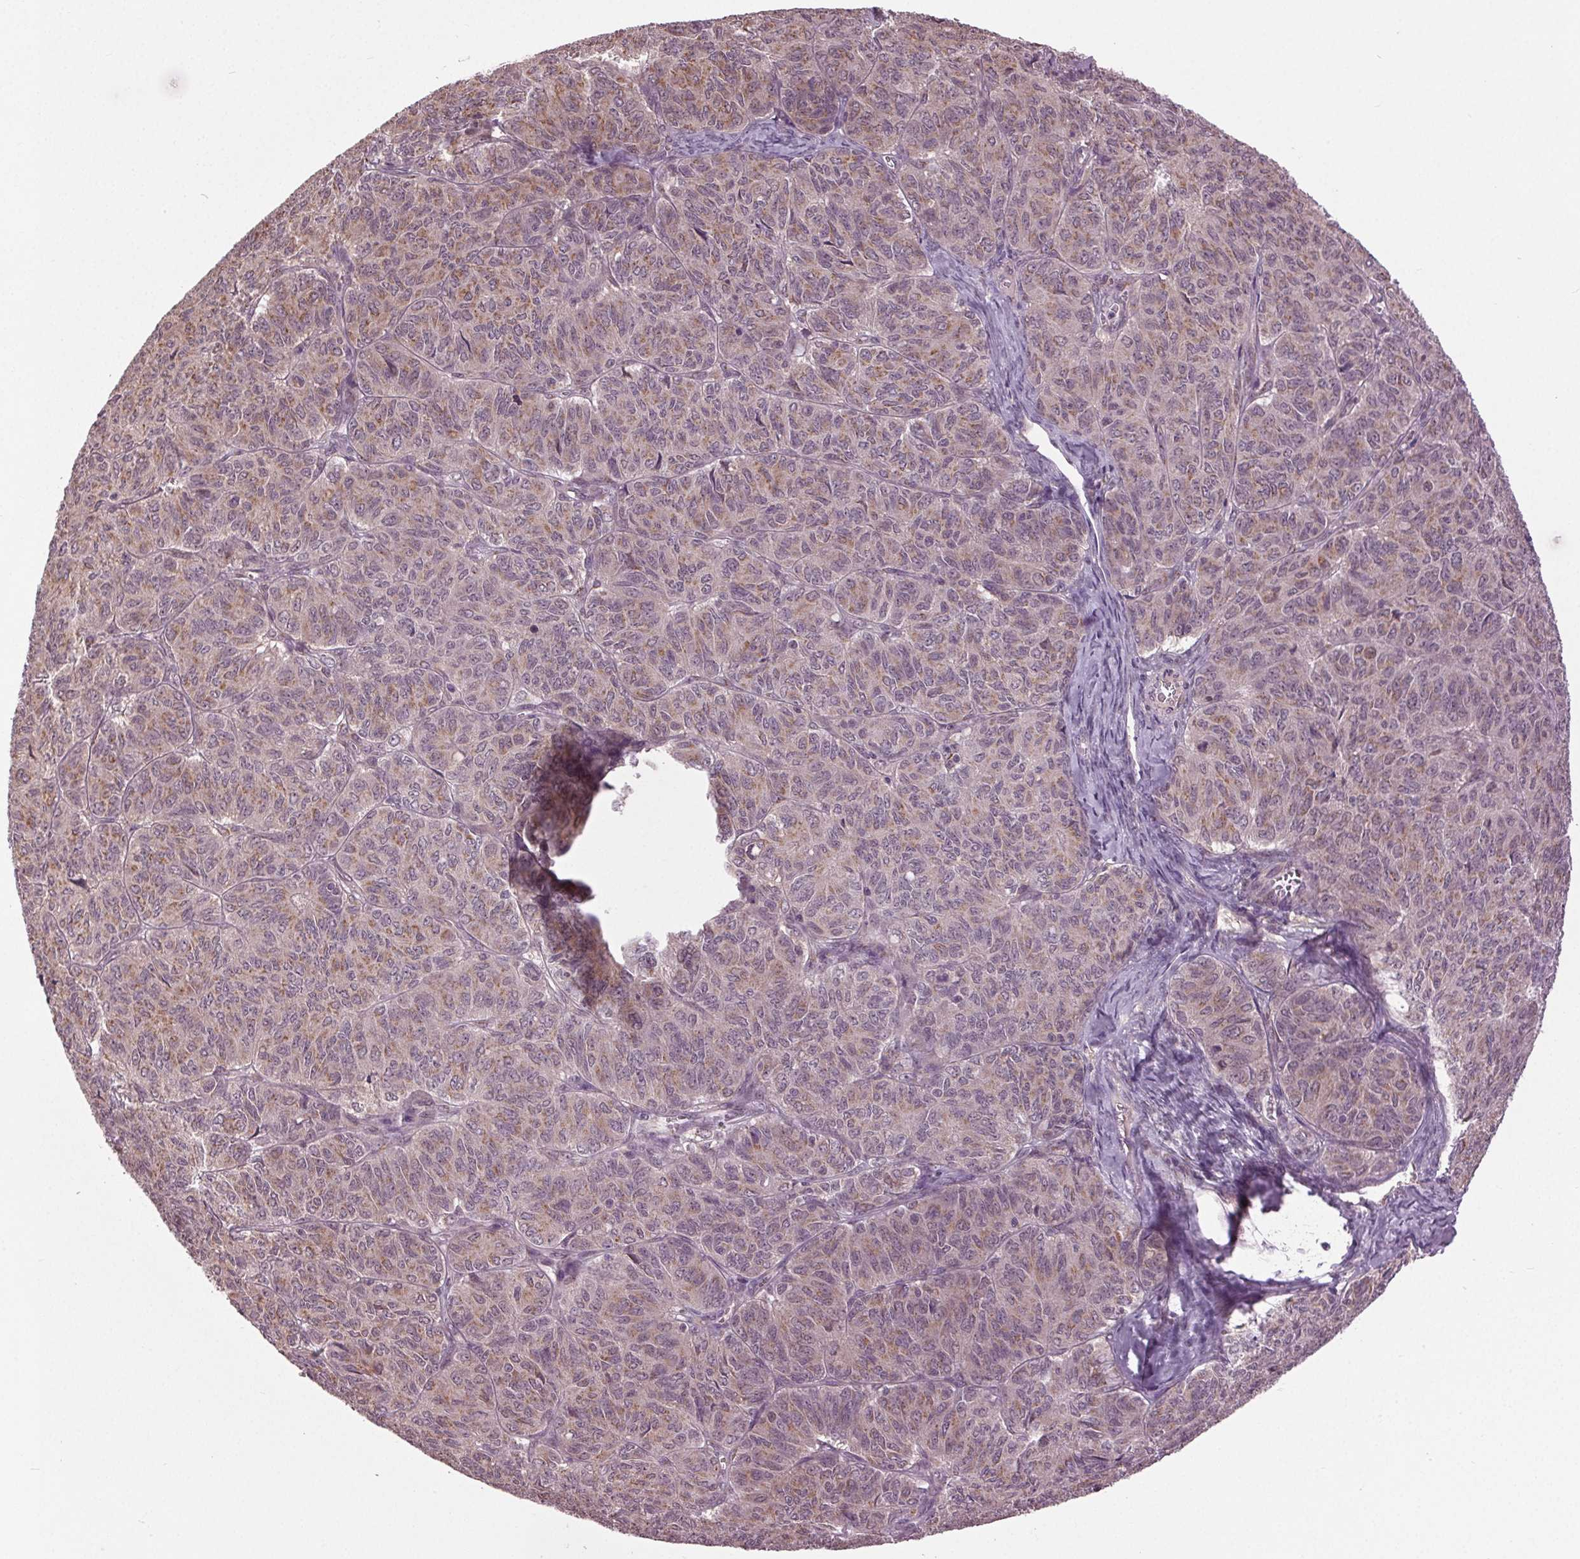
{"staining": {"intensity": "weak", "quantity": "25%-75%", "location": "cytoplasmic/membranous"}, "tissue": "ovarian cancer", "cell_type": "Tumor cells", "image_type": "cancer", "snomed": [{"axis": "morphology", "description": "Carcinoma, endometroid"}, {"axis": "topography", "description": "Ovary"}], "caption": "Immunohistochemical staining of human ovarian cancer (endometroid carcinoma) displays low levels of weak cytoplasmic/membranous staining in approximately 25%-75% of tumor cells.", "gene": "BSDC1", "patient": {"sex": "female", "age": 80}}